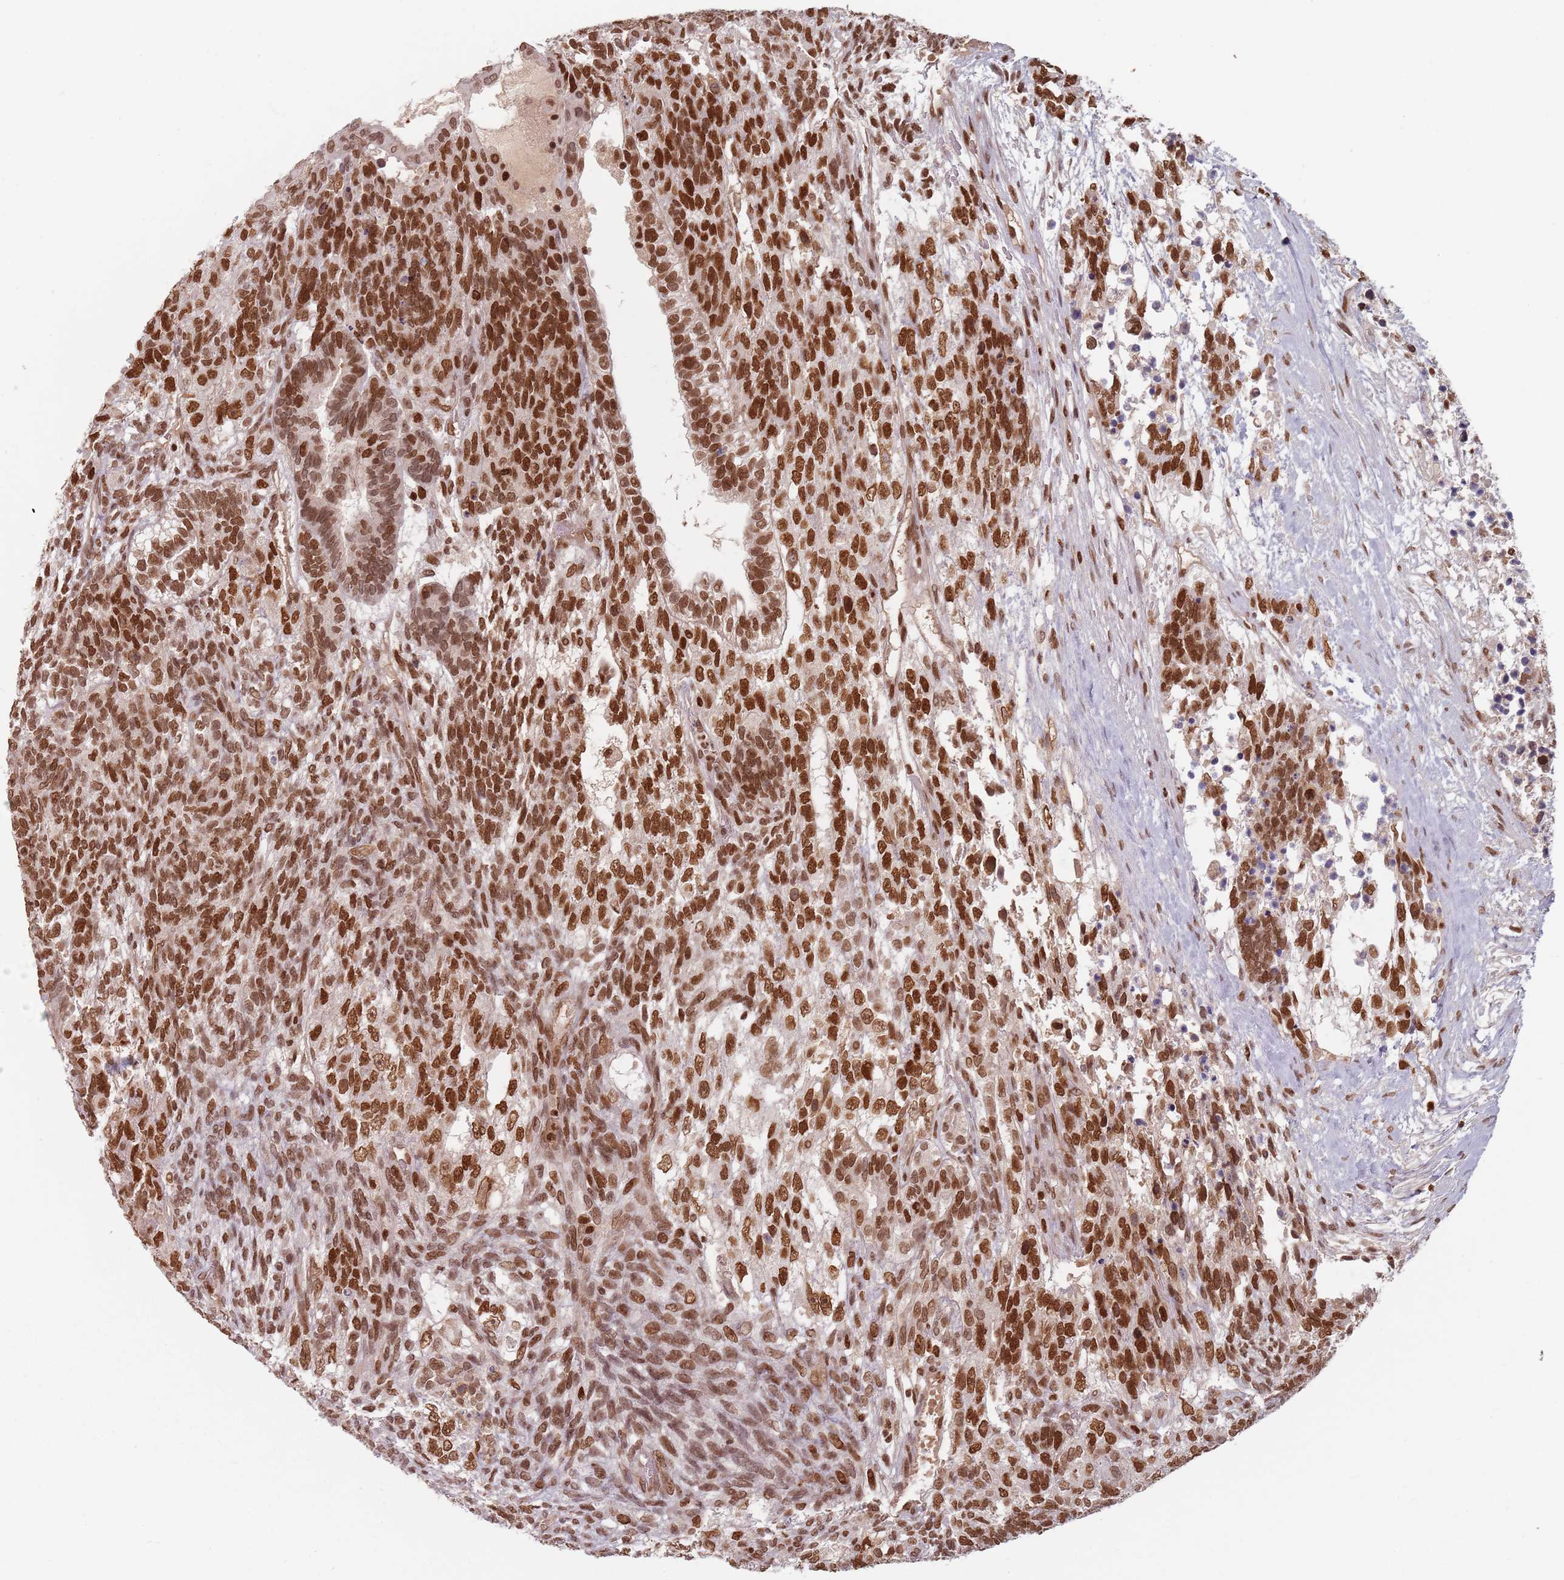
{"staining": {"intensity": "strong", "quantity": ">75%", "location": "nuclear"}, "tissue": "testis cancer", "cell_type": "Tumor cells", "image_type": "cancer", "snomed": [{"axis": "morphology", "description": "Carcinoma, Embryonal, NOS"}, {"axis": "topography", "description": "Testis"}], "caption": "Embryonal carcinoma (testis) stained with immunohistochemistry (IHC) displays strong nuclear staining in about >75% of tumor cells.", "gene": "NUP50", "patient": {"sex": "male", "age": 23}}